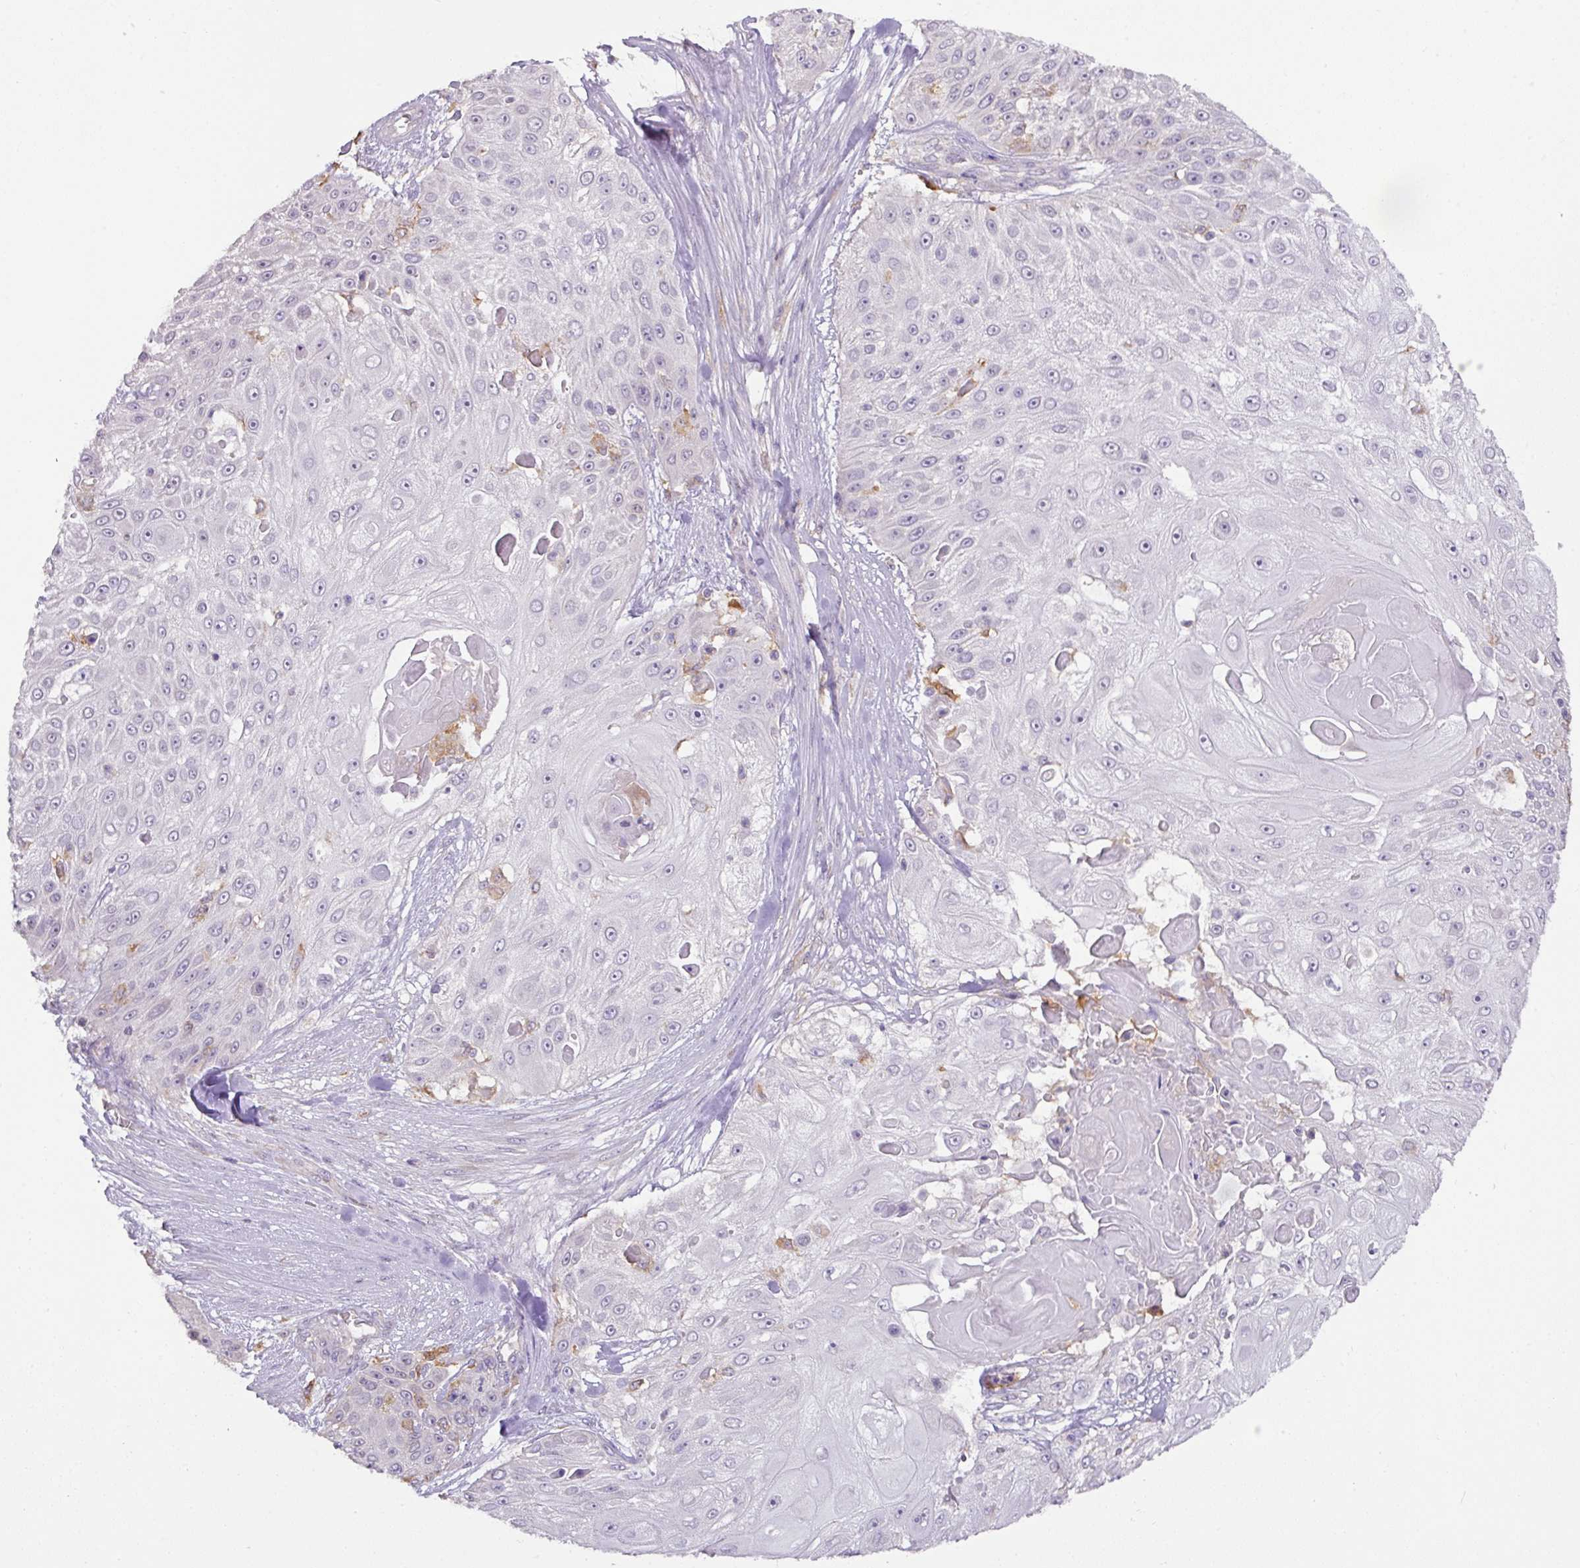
{"staining": {"intensity": "negative", "quantity": "none", "location": "none"}, "tissue": "skin cancer", "cell_type": "Tumor cells", "image_type": "cancer", "snomed": [{"axis": "morphology", "description": "Squamous cell carcinoma, NOS"}, {"axis": "topography", "description": "Skin"}], "caption": "A photomicrograph of skin squamous cell carcinoma stained for a protein reveals no brown staining in tumor cells.", "gene": "GCNT7", "patient": {"sex": "female", "age": 86}}